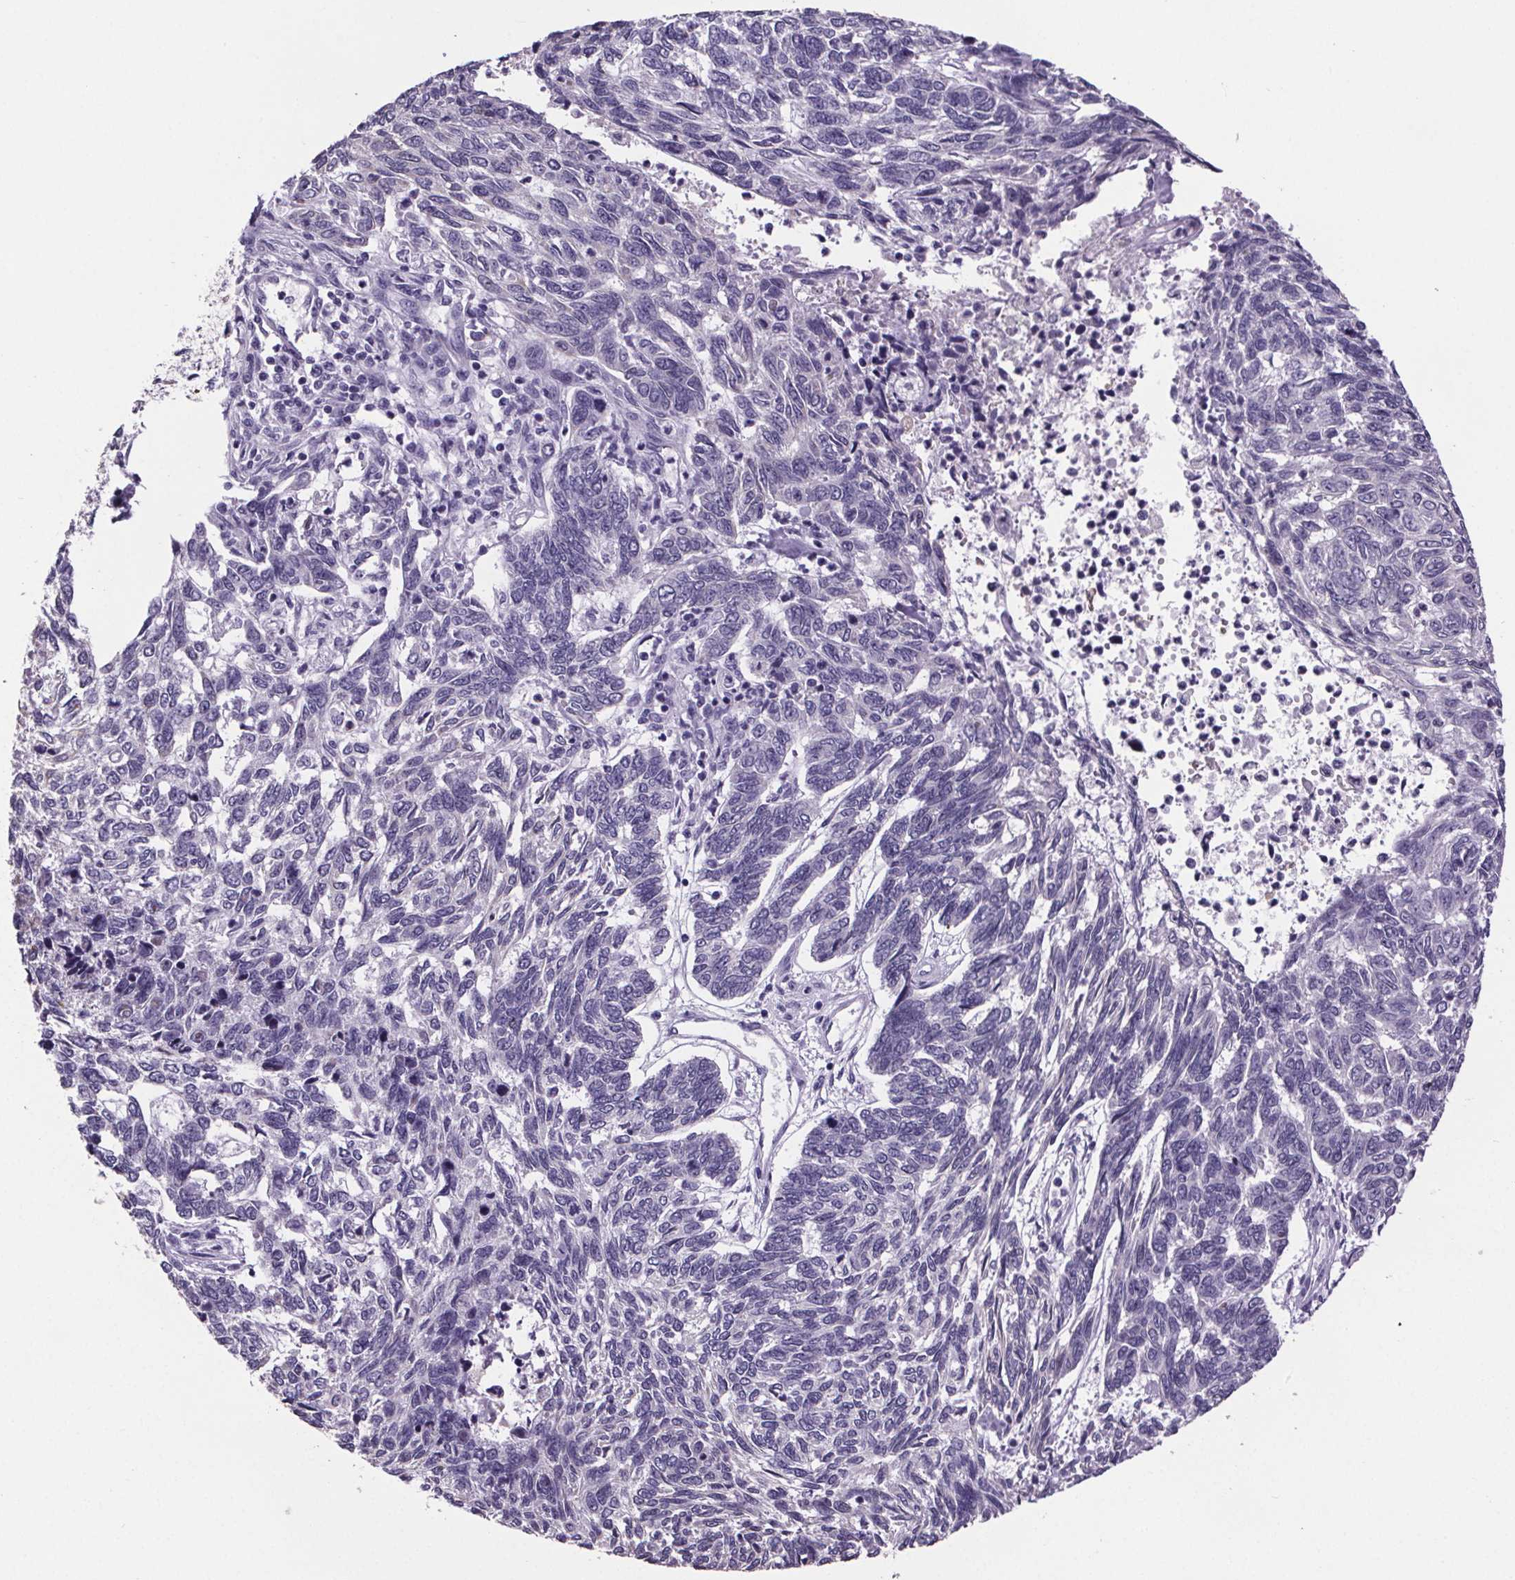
{"staining": {"intensity": "negative", "quantity": "none", "location": "none"}, "tissue": "skin cancer", "cell_type": "Tumor cells", "image_type": "cancer", "snomed": [{"axis": "morphology", "description": "Basal cell carcinoma"}, {"axis": "topography", "description": "Skin"}], "caption": "A photomicrograph of skin cancer stained for a protein reveals no brown staining in tumor cells.", "gene": "CUBN", "patient": {"sex": "female", "age": 65}}